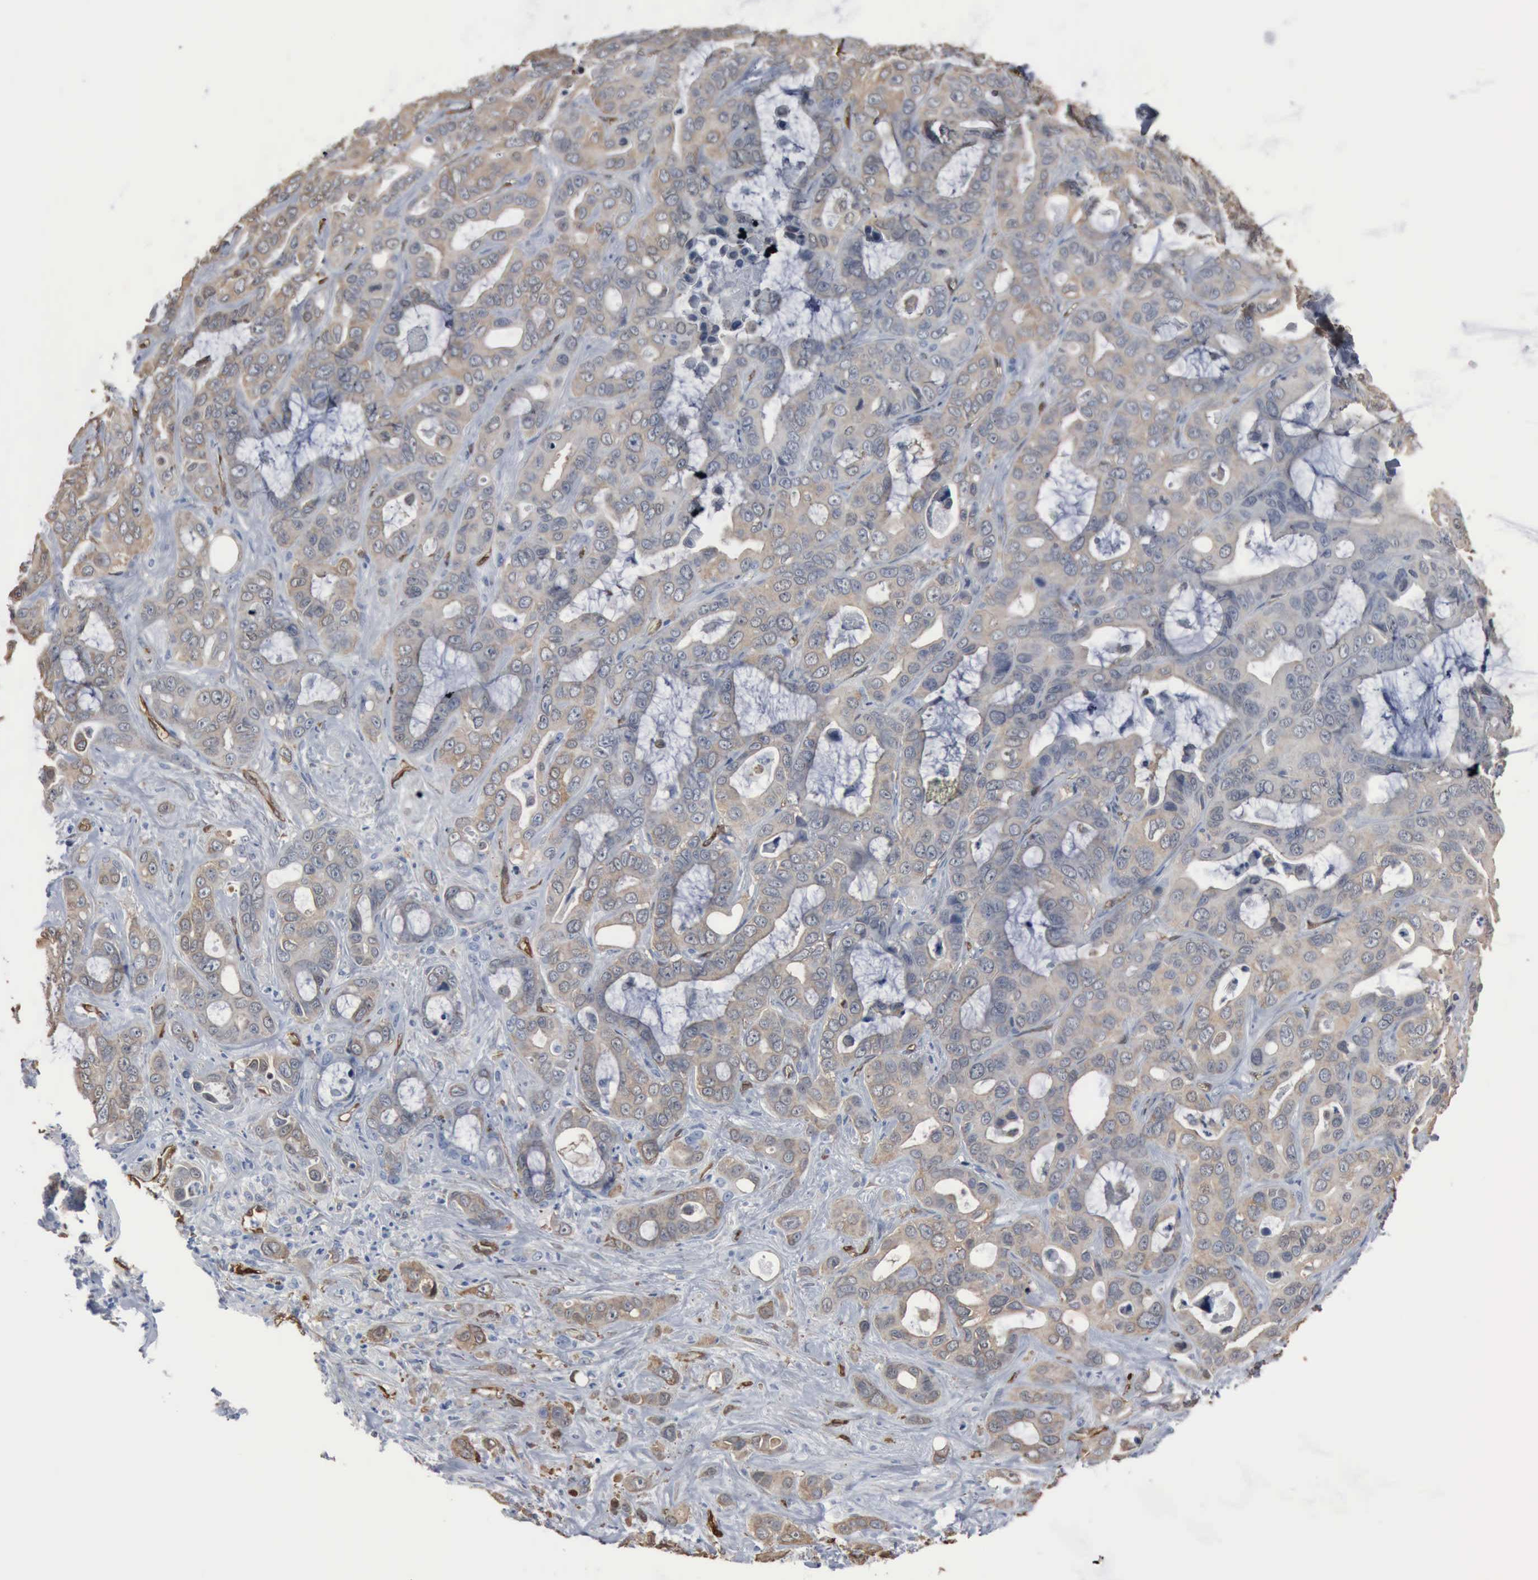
{"staining": {"intensity": "weak", "quantity": "25%-75%", "location": "cytoplasmic/membranous"}, "tissue": "liver cancer", "cell_type": "Tumor cells", "image_type": "cancer", "snomed": [{"axis": "morphology", "description": "Cholangiocarcinoma"}, {"axis": "topography", "description": "Liver"}], "caption": "This photomicrograph reveals immunohistochemistry (IHC) staining of human cholangiocarcinoma (liver), with low weak cytoplasmic/membranous staining in approximately 25%-75% of tumor cells.", "gene": "FSCN1", "patient": {"sex": "female", "age": 79}}